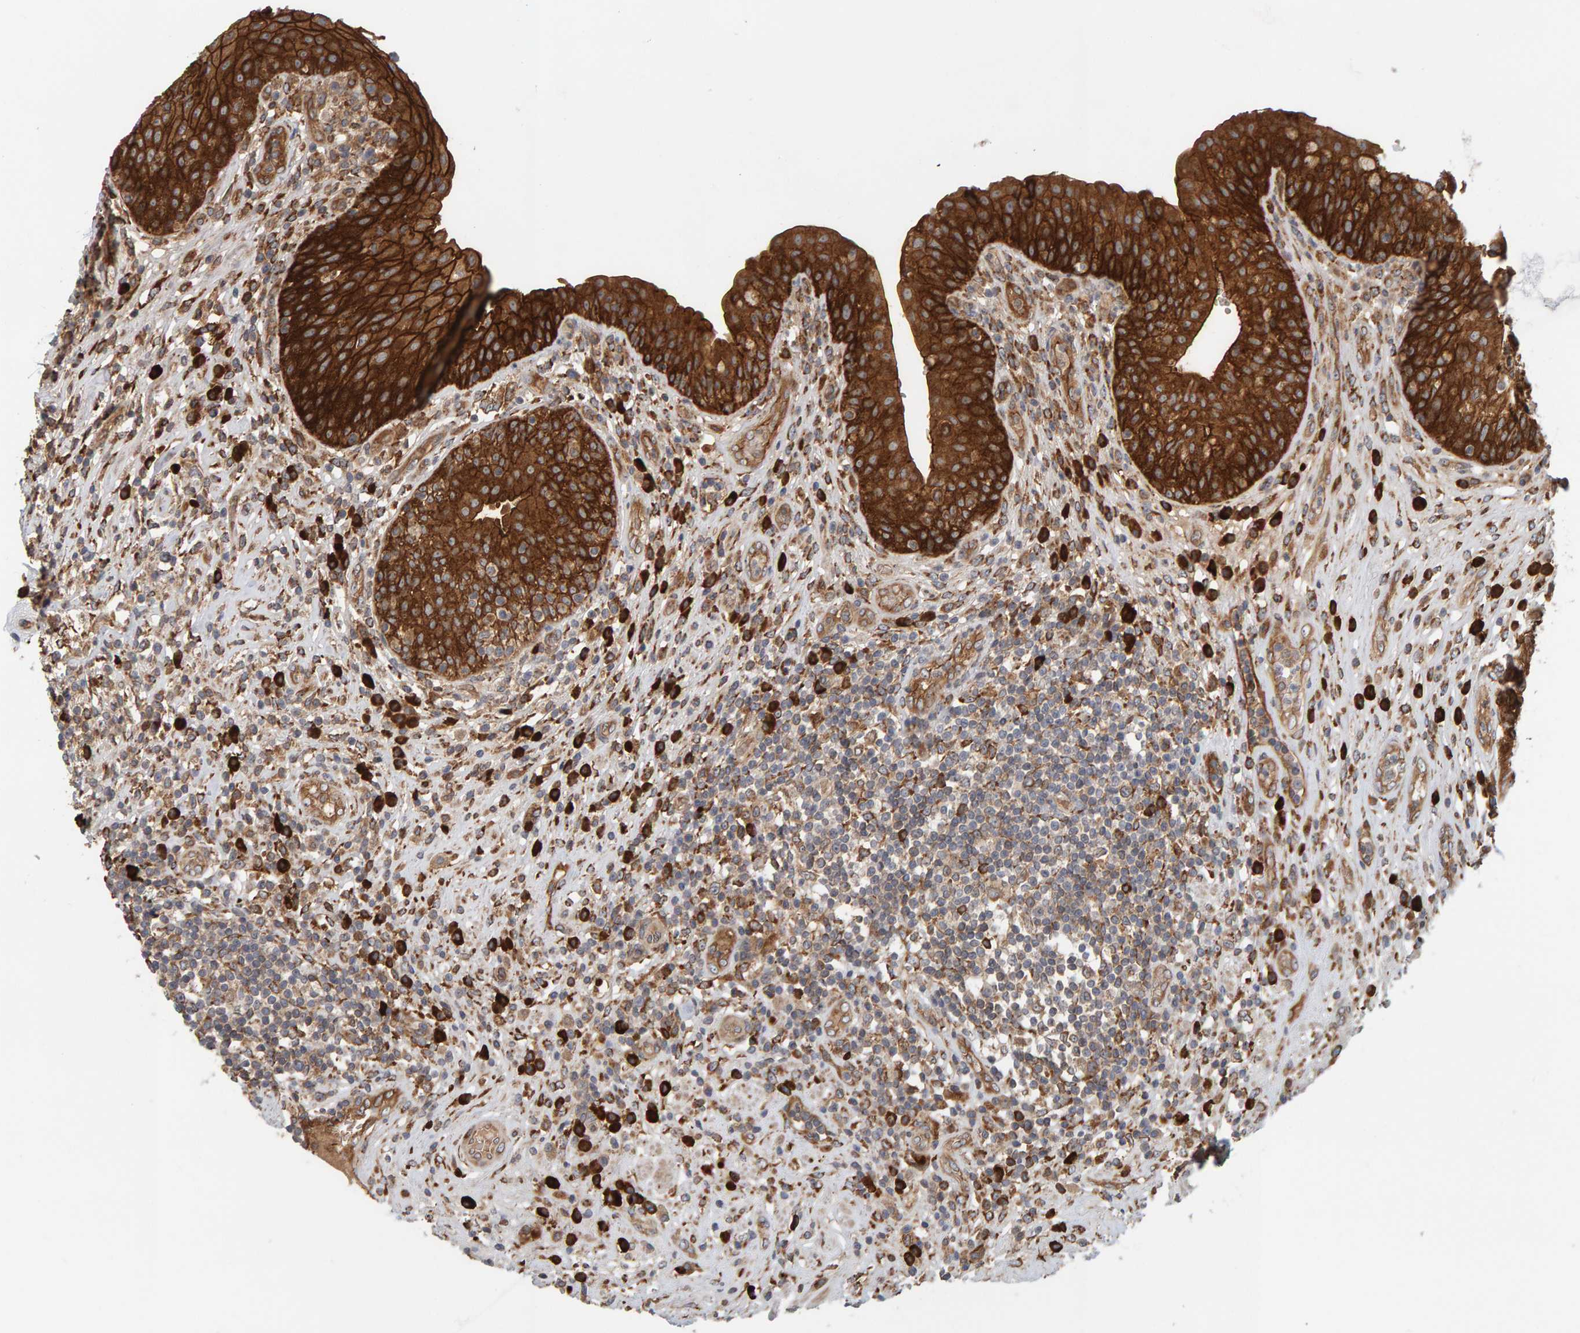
{"staining": {"intensity": "strong", "quantity": ">75%", "location": "cytoplasmic/membranous"}, "tissue": "urinary bladder", "cell_type": "Urothelial cells", "image_type": "normal", "snomed": [{"axis": "morphology", "description": "Normal tissue, NOS"}, {"axis": "topography", "description": "Urinary bladder"}], "caption": "There is high levels of strong cytoplasmic/membranous expression in urothelial cells of benign urinary bladder, as demonstrated by immunohistochemical staining (brown color).", "gene": "BAIAP2", "patient": {"sex": "female", "age": 62}}